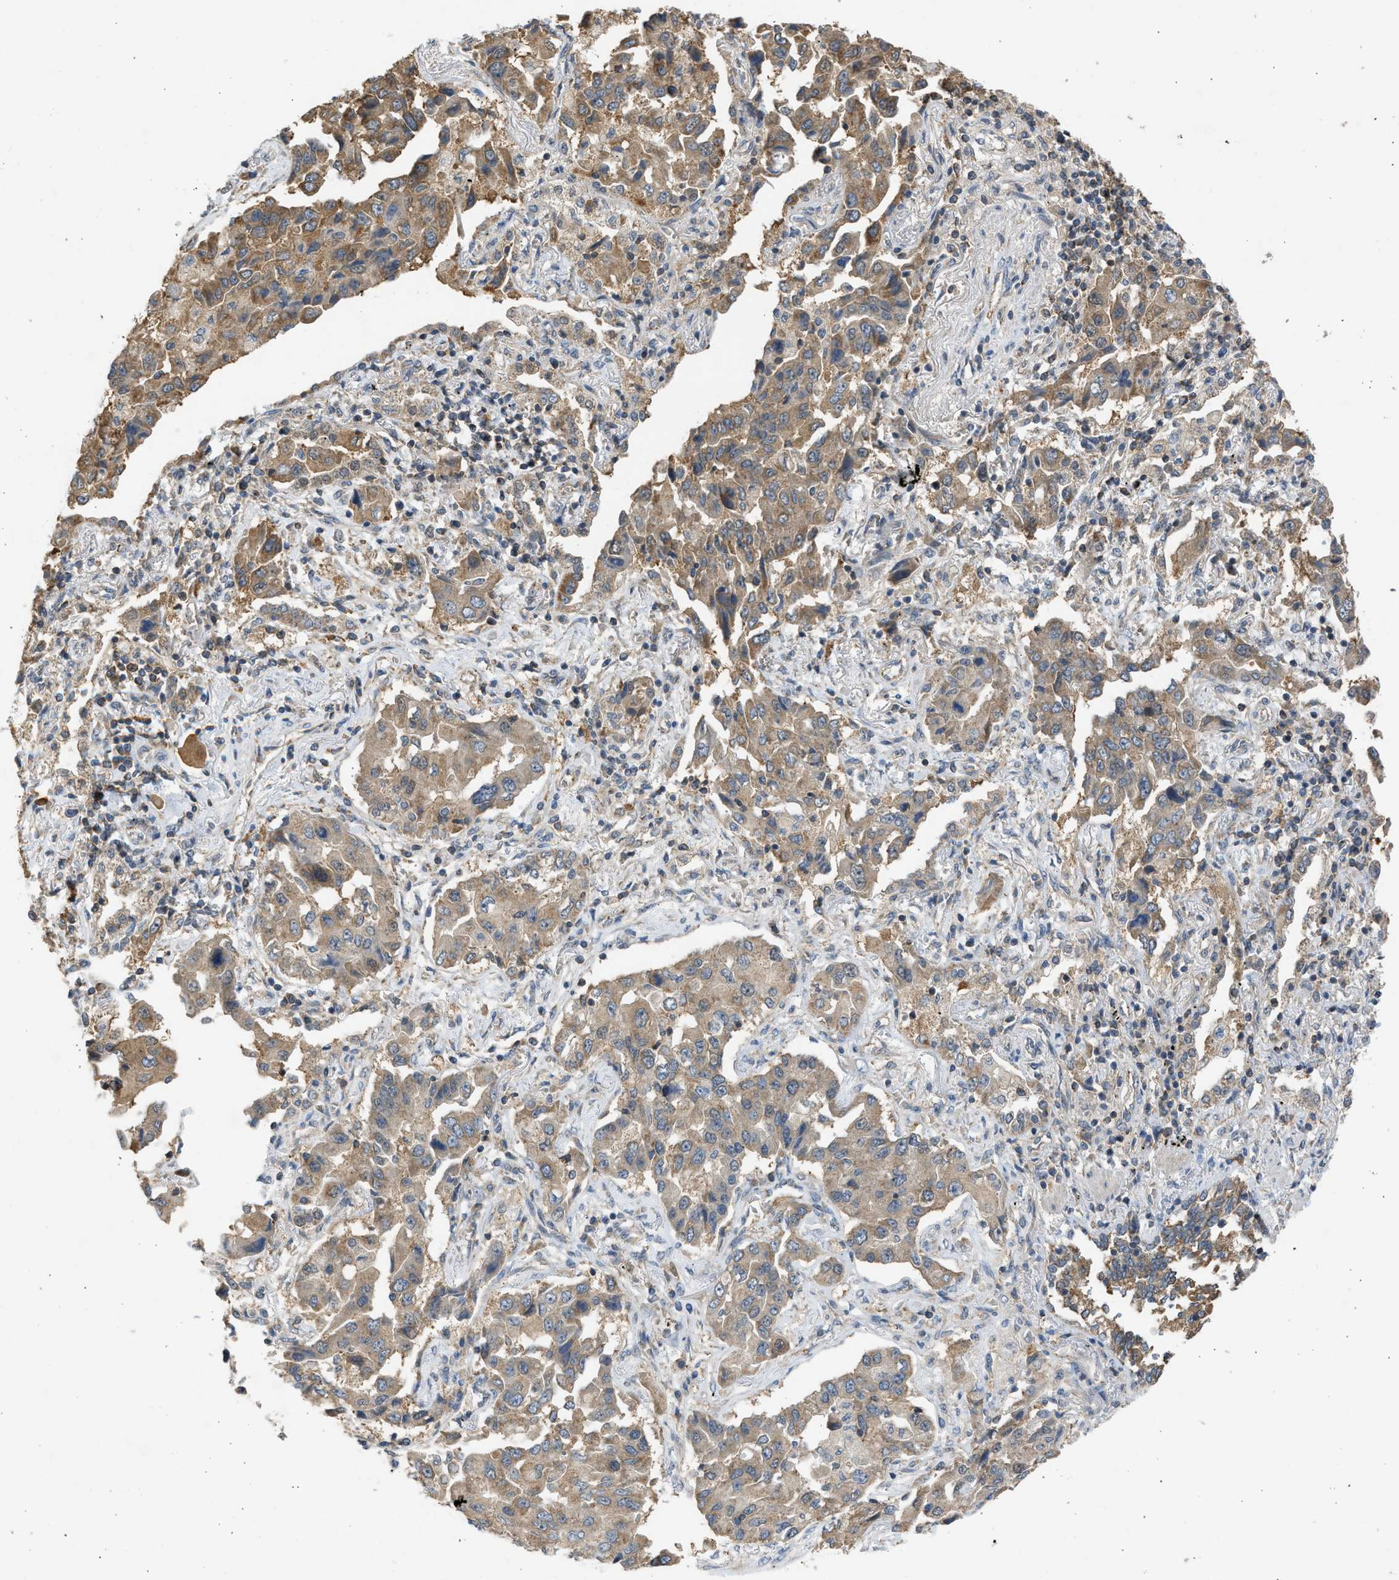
{"staining": {"intensity": "moderate", "quantity": ">75%", "location": "cytoplasmic/membranous"}, "tissue": "lung cancer", "cell_type": "Tumor cells", "image_type": "cancer", "snomed": [{"axis": "morphology", "description": "Adenocarcinoma, NOS"}, {"axis": "topography", "description": "Lung"}], "caption": "Immunohistochemical staining of human lung cancer (adenocarcinoma) displays moderate cytoplasmic/membranous protein positivity in approximately >75% of tumor cells.", "gene": "CYP1A1", "patient": {"sex": "female", "age": 65}}